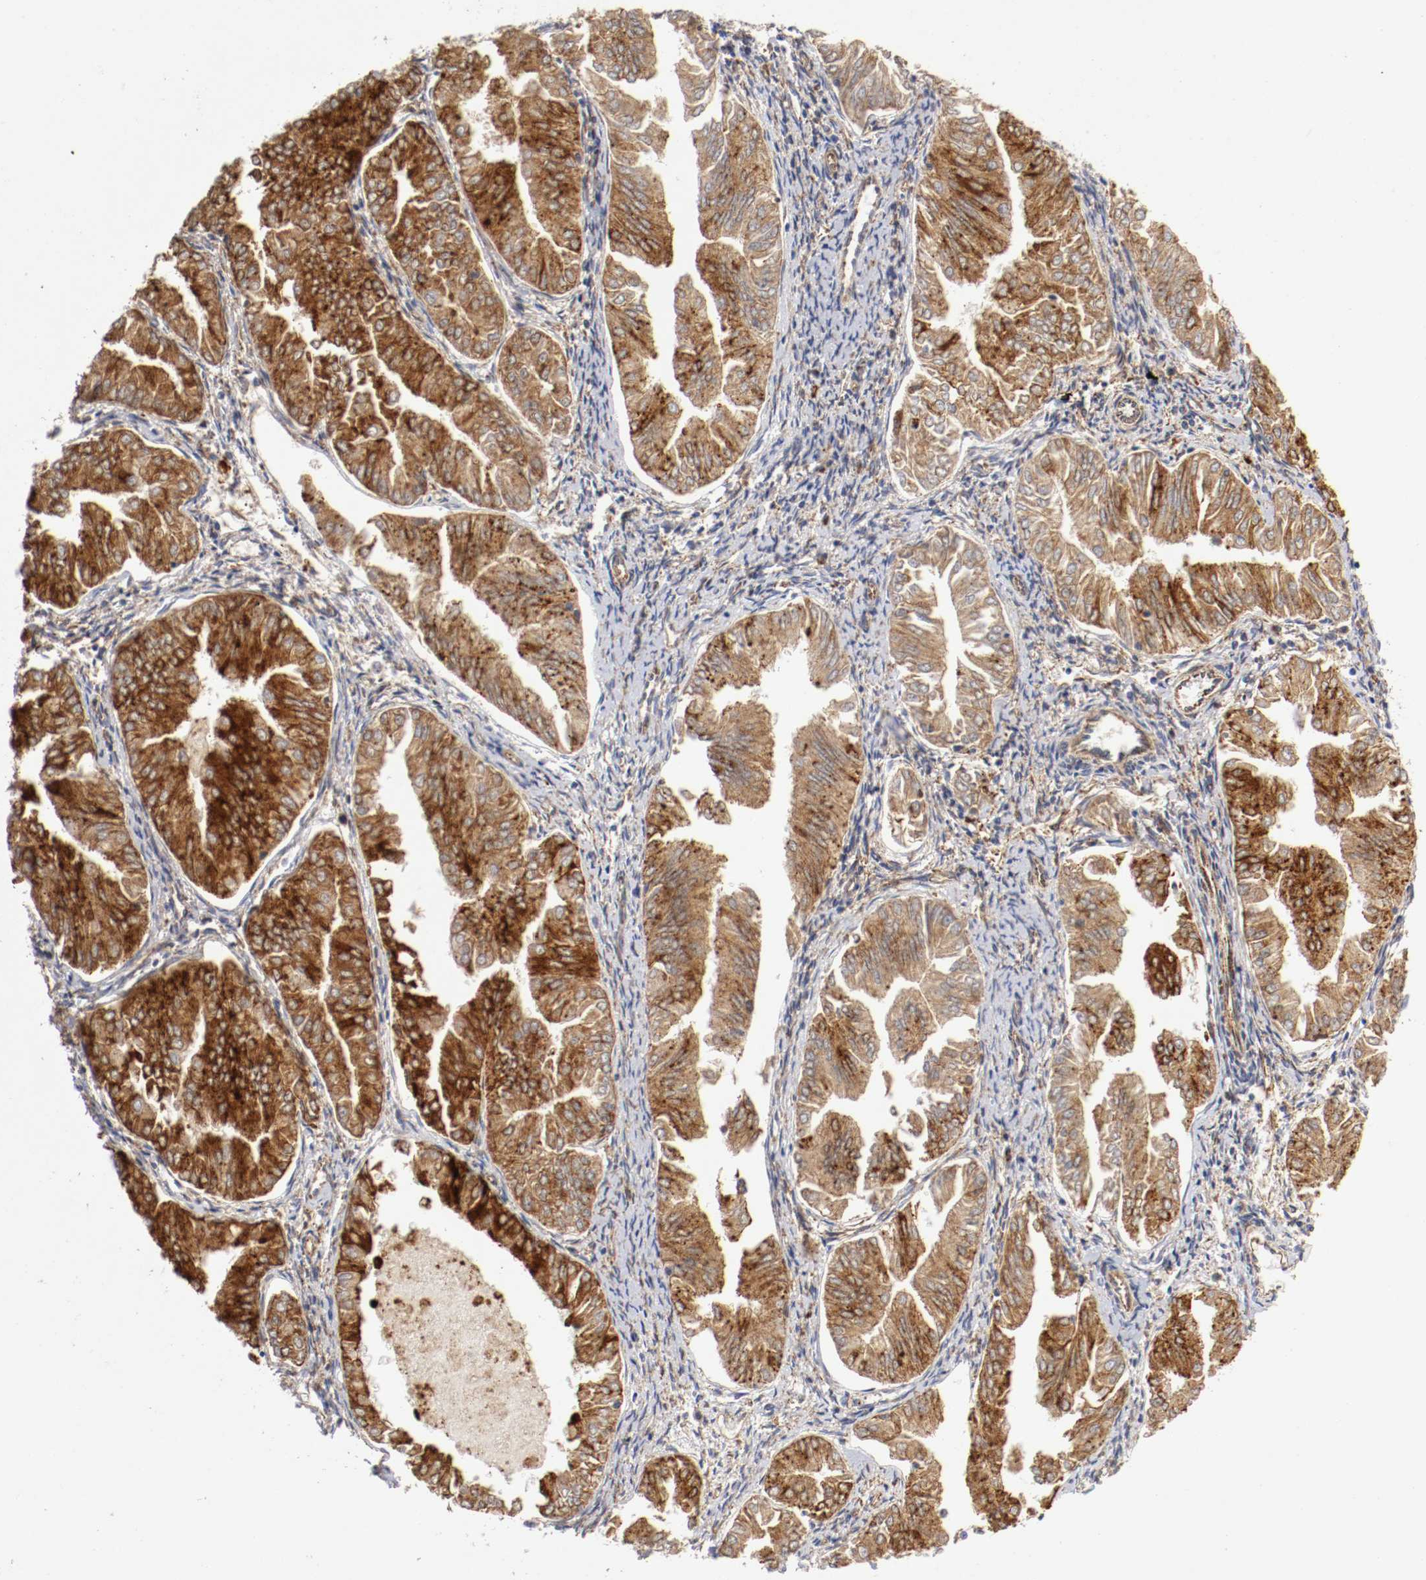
{"staining": {"intensity": "strong", "quantity": ">75%", "location": "cytoplasmic/membranous"}, "tissue": "endometrial cancer", "cell_type": "Tumor cells", "image_type": "cancer", "snomed": [{"axis": "morphology", "description": "Adenocarcinoma, NOS"}, {"axis": "topography", "description": "Endometrium"}], "caption": "Endometrial adenocarcinoma stained with a protein marker demonstrates strong staining in tumor cells.", "gene": "TRAF2", "patient": {"sex": "female", "age": 53}}